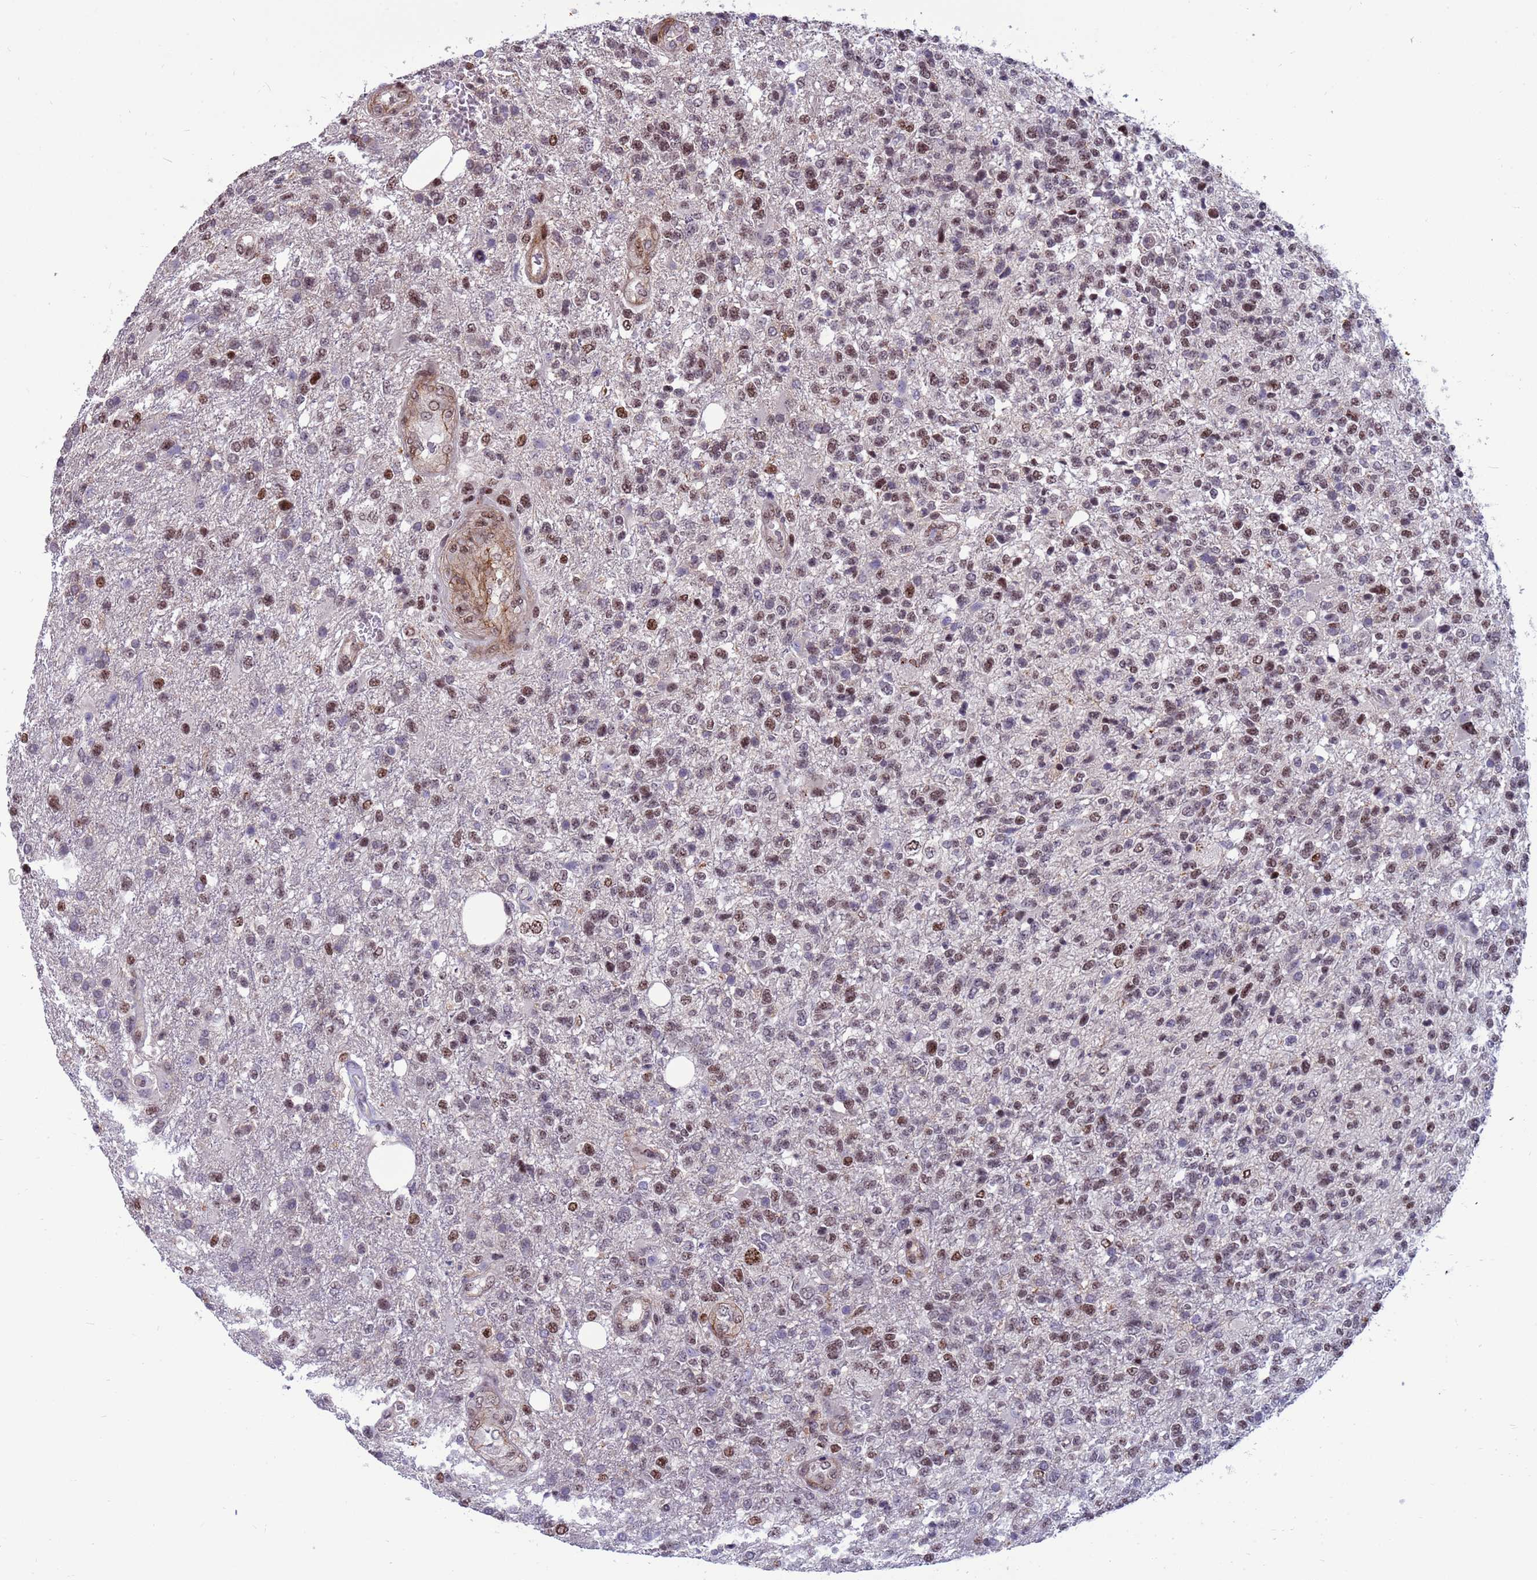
{"staining": {"intensity": "moderate", "quantity": "25%-75%", "location": "nuclear"}, "tissue": "glioma", "cell_type": "Tumor cells", "image_type": "cancer", "snomed": [{"axis": "morphology", "description": "Glioma, malignant, High grade"}, {"axis": "topography", "description": "Brain"}], "caption": "This photomicrograph shows IHC staining of malignant high-grade glioma, with medium moderate nuclear expression in approximately 25%-75% of tumor cells.", "gene": "NSL1", "patient": {"sex": "male", "age": 56}}